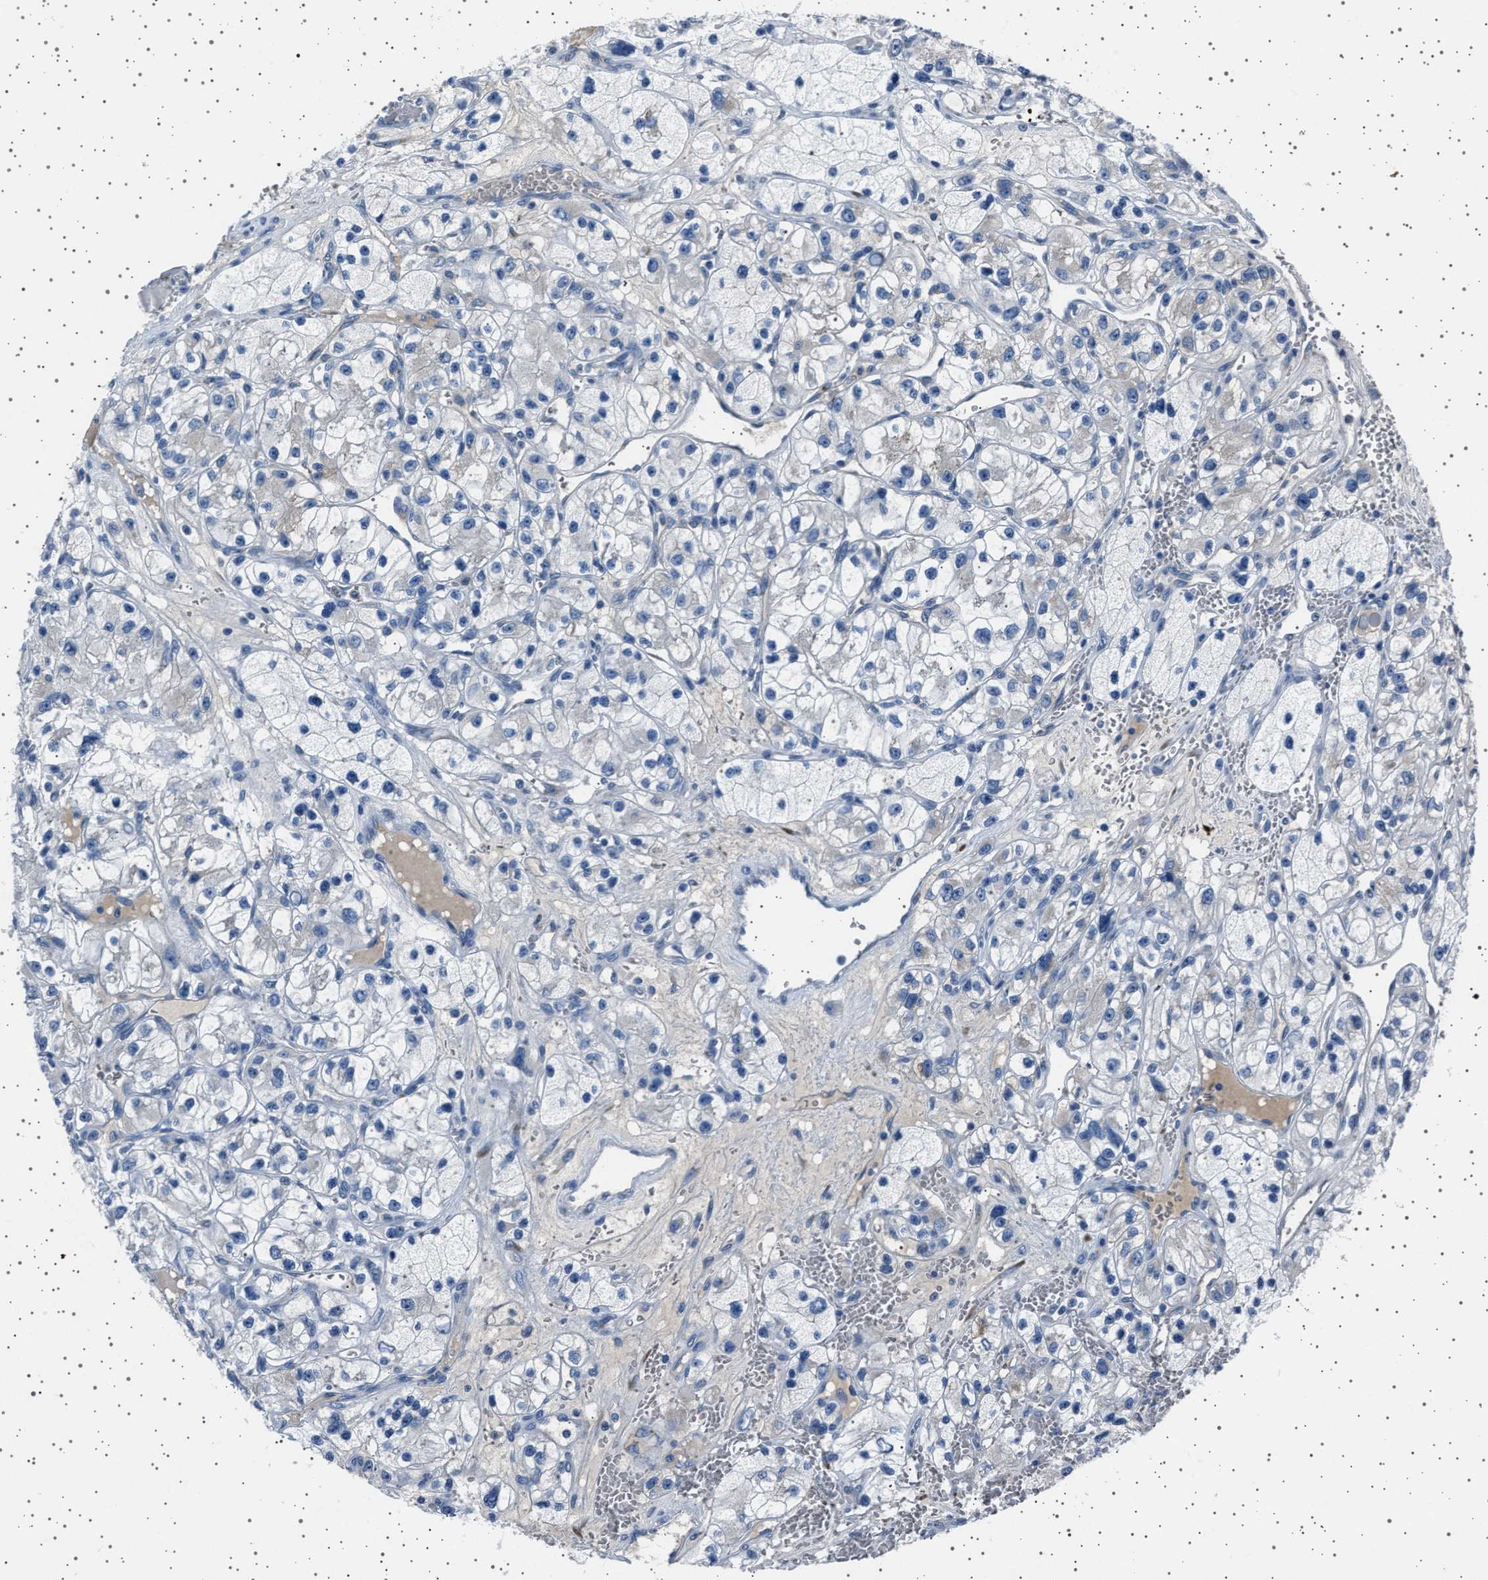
{"staining": {"intensity": "negative", "quantity": "none", "location": "none"}, "tissue": "renal cancer", "cell_type": "Tumor cells", "image_type": "cancer", "snomed": [{"axis": "morphology", "description": "Adenocarcinoma, NOS"}, {"axis": "topography", "description": "Kidney"}], "caption": "IHC histopathology image of human renal cancer stained for a protein (brown), which displays no staining in tumor cells.", "gene": "FTCD", "patient": {"sex": "female", "age": 57}}